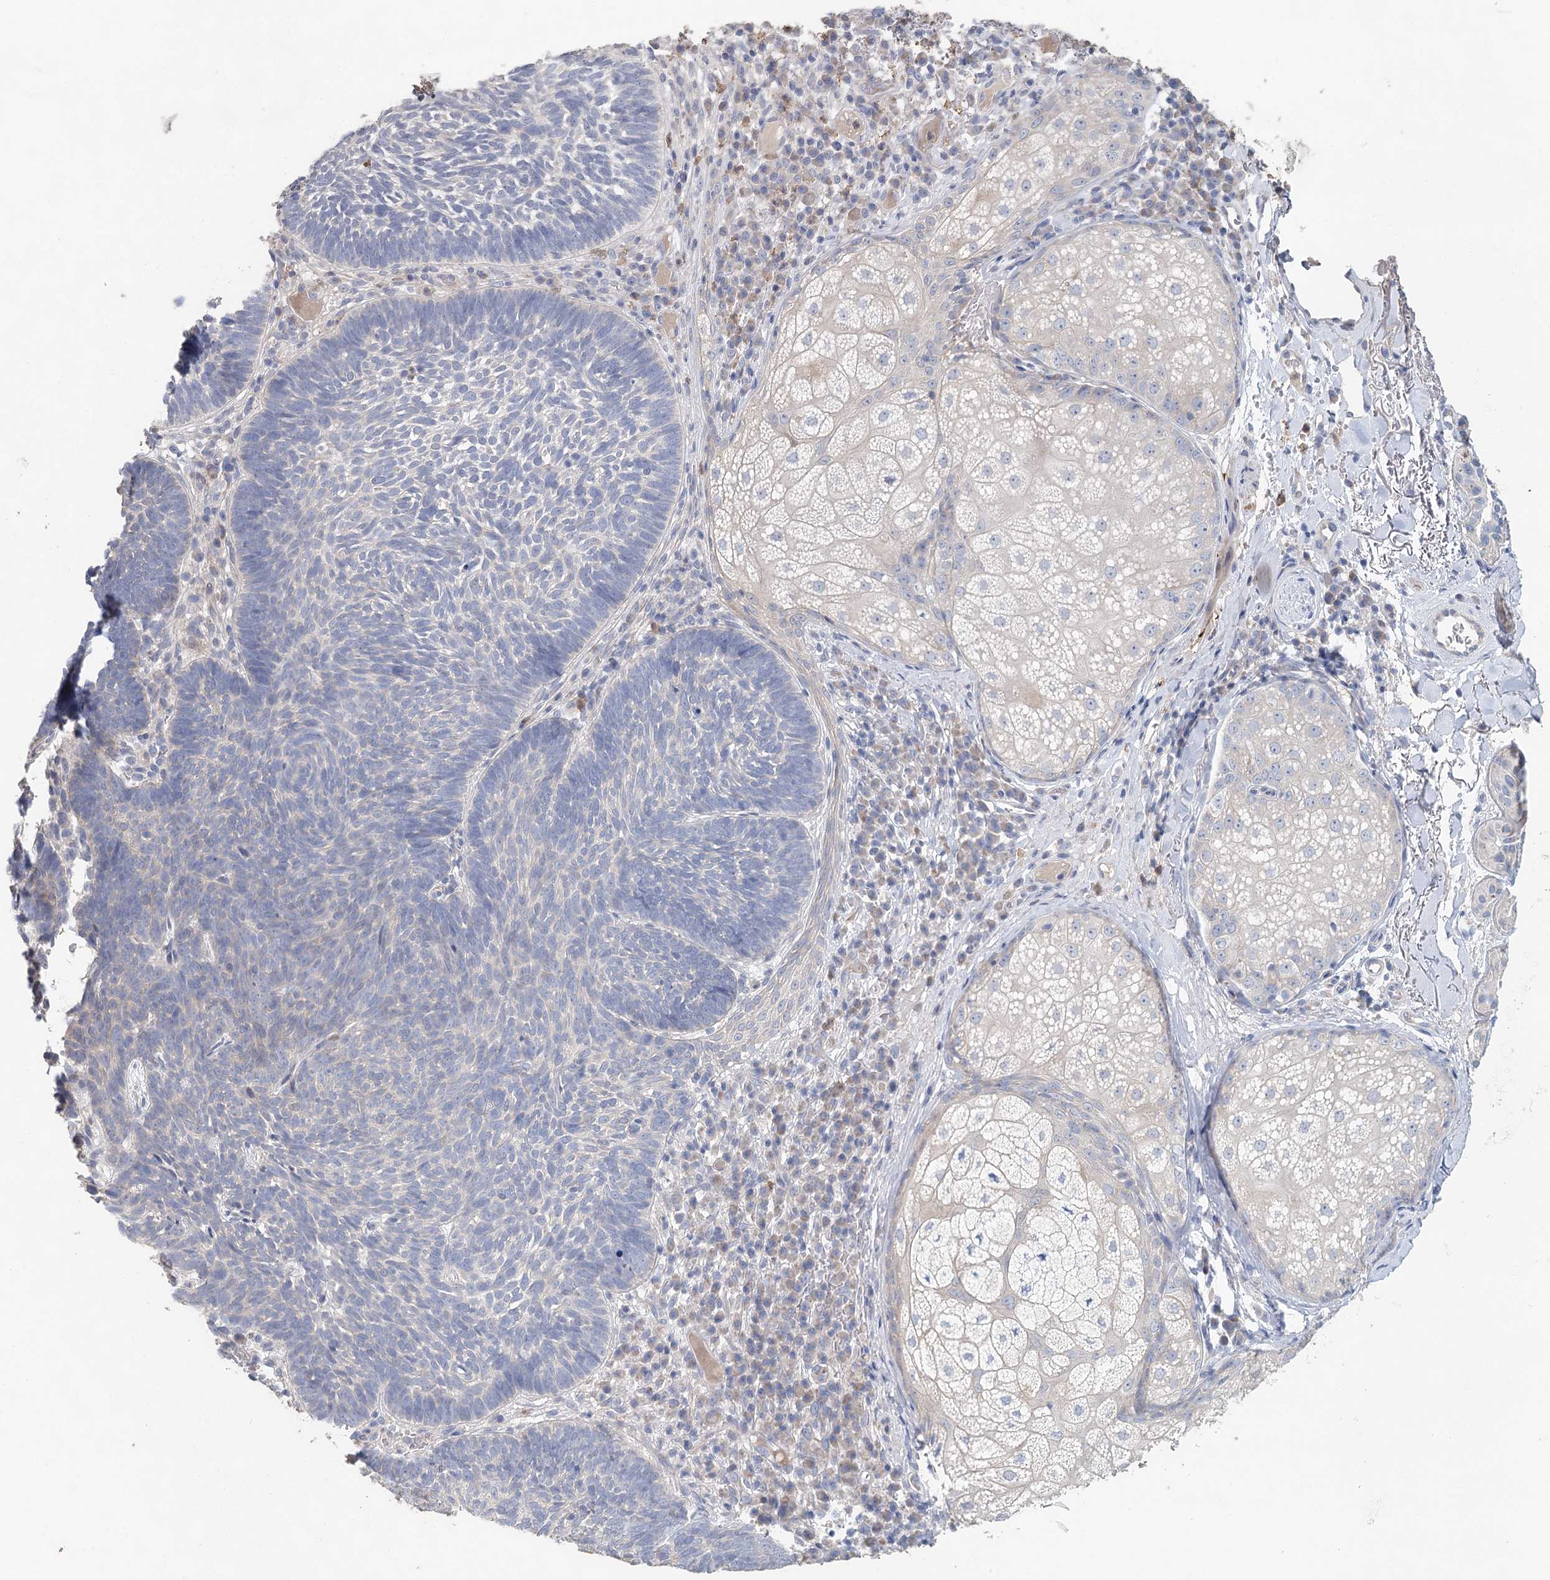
{"staining": {"intensity": "negative", "quantity": "none", "location": "none"}, "tissue": "skin cancer", "cell_type": "Tumor cells", "image_type": "cancer", "snomed": [{"axis": "morphology", "description": "Basal cell carcinoma"}, {"axis": "topography", "description": "Skin"}], "caption": "High magnification brightfield microscopy of skin cancer (basal cell carcinoma) stained with DAB (brown) and counterstained with hematoxylin (blue): tumor cells show no significant expression.", "gene": "MYL6B", "patient": {"sex": "male", "age": 88}}